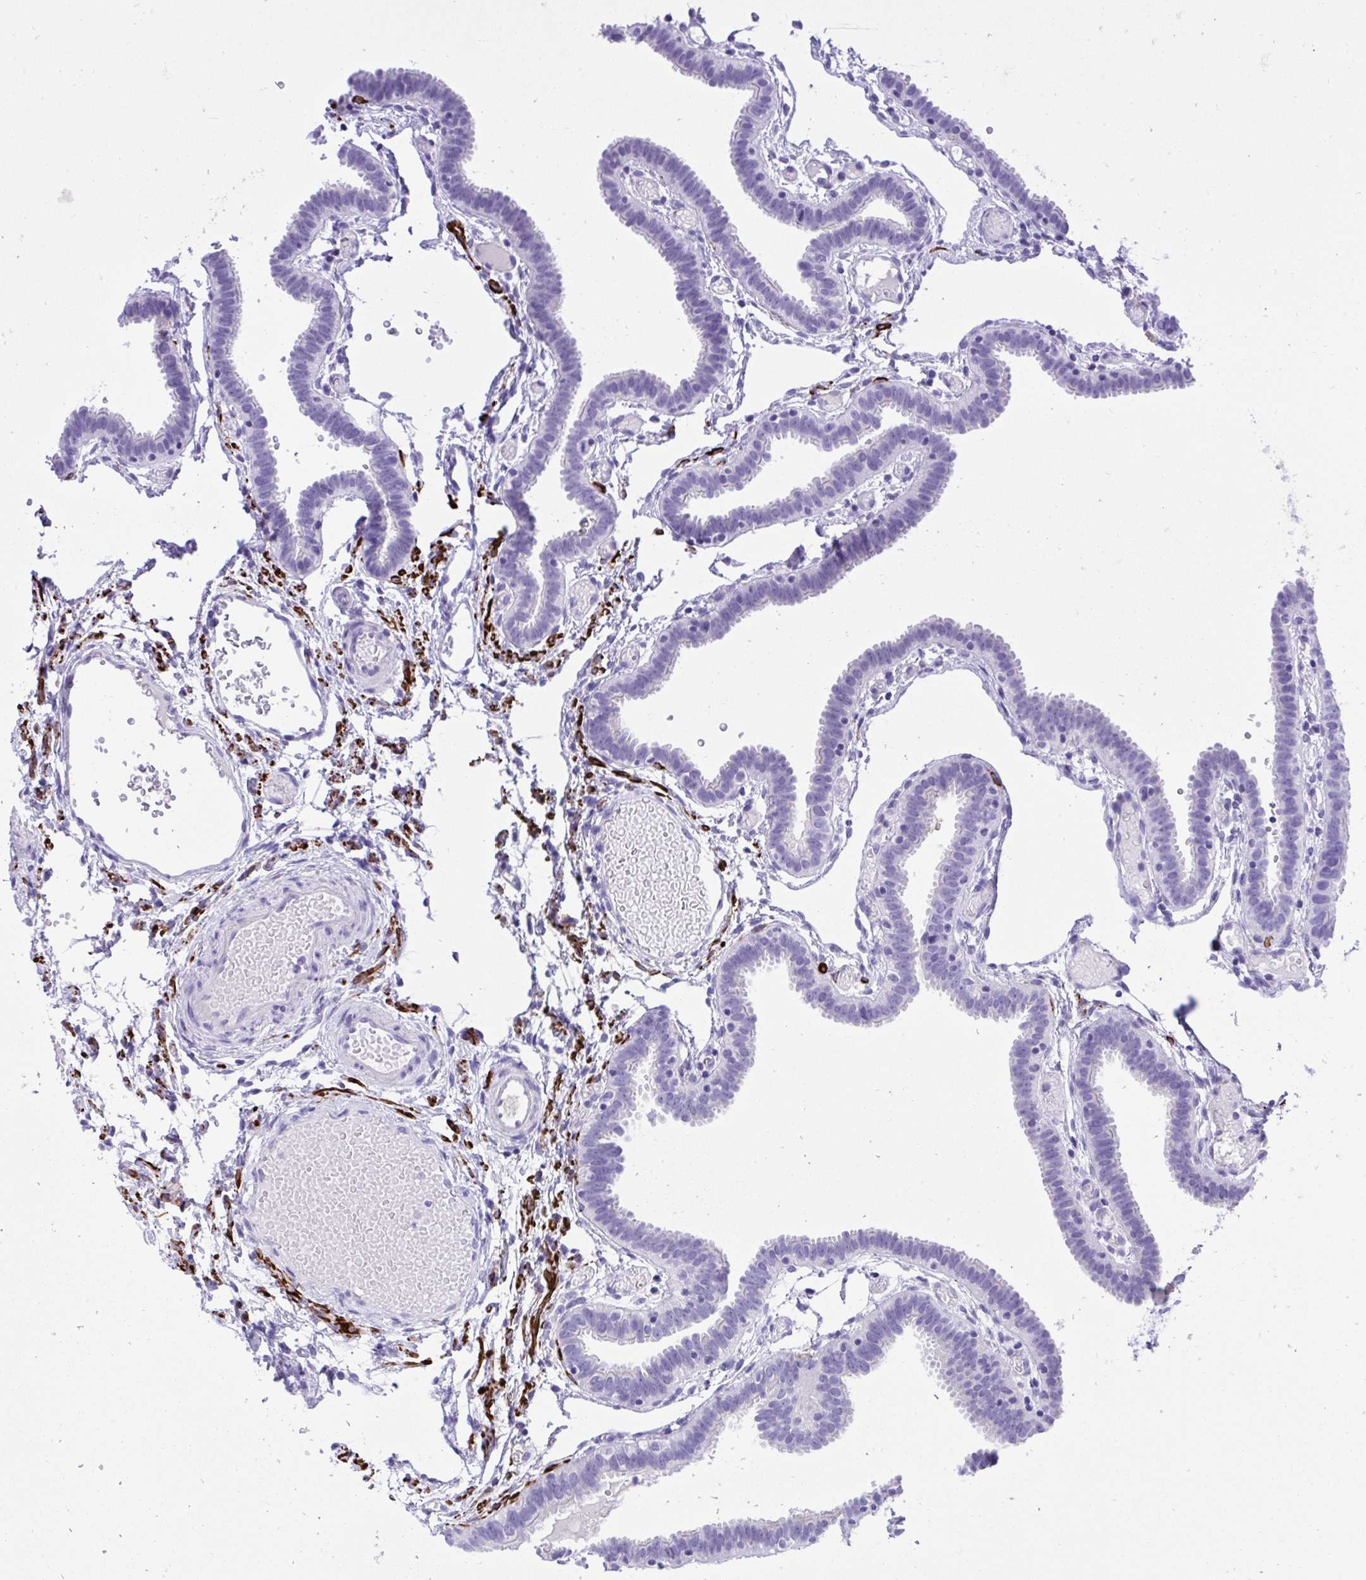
{"staining": {"intensity": "negative", "quantity": "none", "location": "none"}, "tissue": "fallopian tube", "cell_type": "Glandular cells", "image_type": "normal", "snomed": [{"axis": "morphology", "description": "Normal tissue, NOS"}, {"axis": "topography", "description": "Fallopian tube"}], "caption": "DAB (3,3'-diaminobenzidine) immunohistochemical staining of benign human fallopian tube shows no significant positivity in glandular cells.", "gene": "KCNN4", "patient": {"sex": "female", "age": 37}}